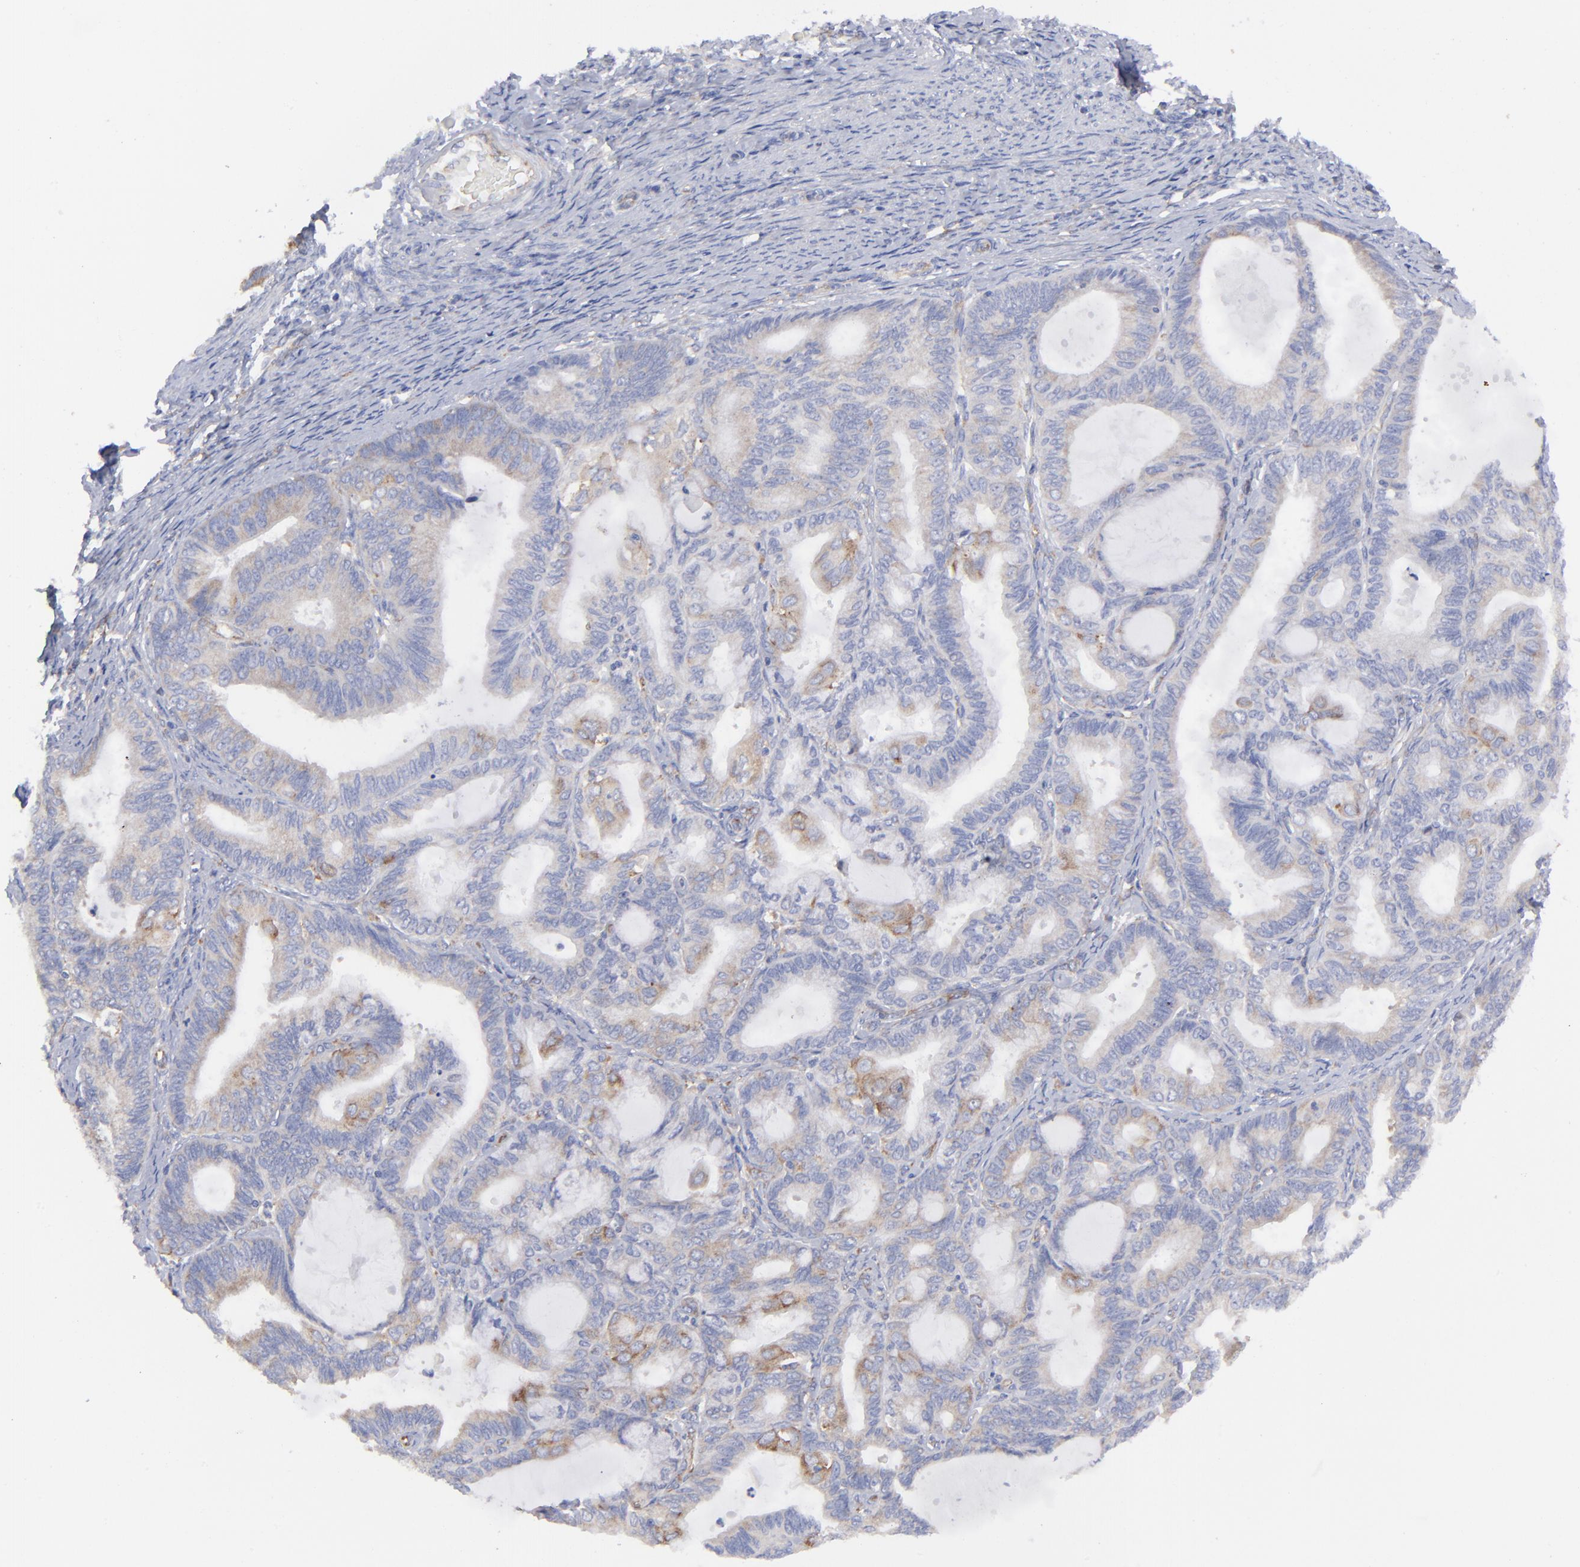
{"staining": {"intensity": "strong", "quantity": ">75%", "location": "cytoplasmic/membranous"}, "tissue": "endometrial cancer", "cell_type": "Tumor cells", "image_type": "cancer", "snomed": [{"axis": "morphology", "description": "Adenocarcinoma, NOS"}, {"axis": "topography", "description": "Endometrium"}], "caption": "A high-resolution image shows immunohistochemistry staining of endometrial cancer, which reveals strong cytoplasmic/membranous staining in about >75% of tumor cells. (DAB (3,3'-diaminobenzidine) IHC, brown staining for protein, blue staining for nuclei).", "gene": "EIF2AK2", "patient": {"sex": "female", "age": 63}}